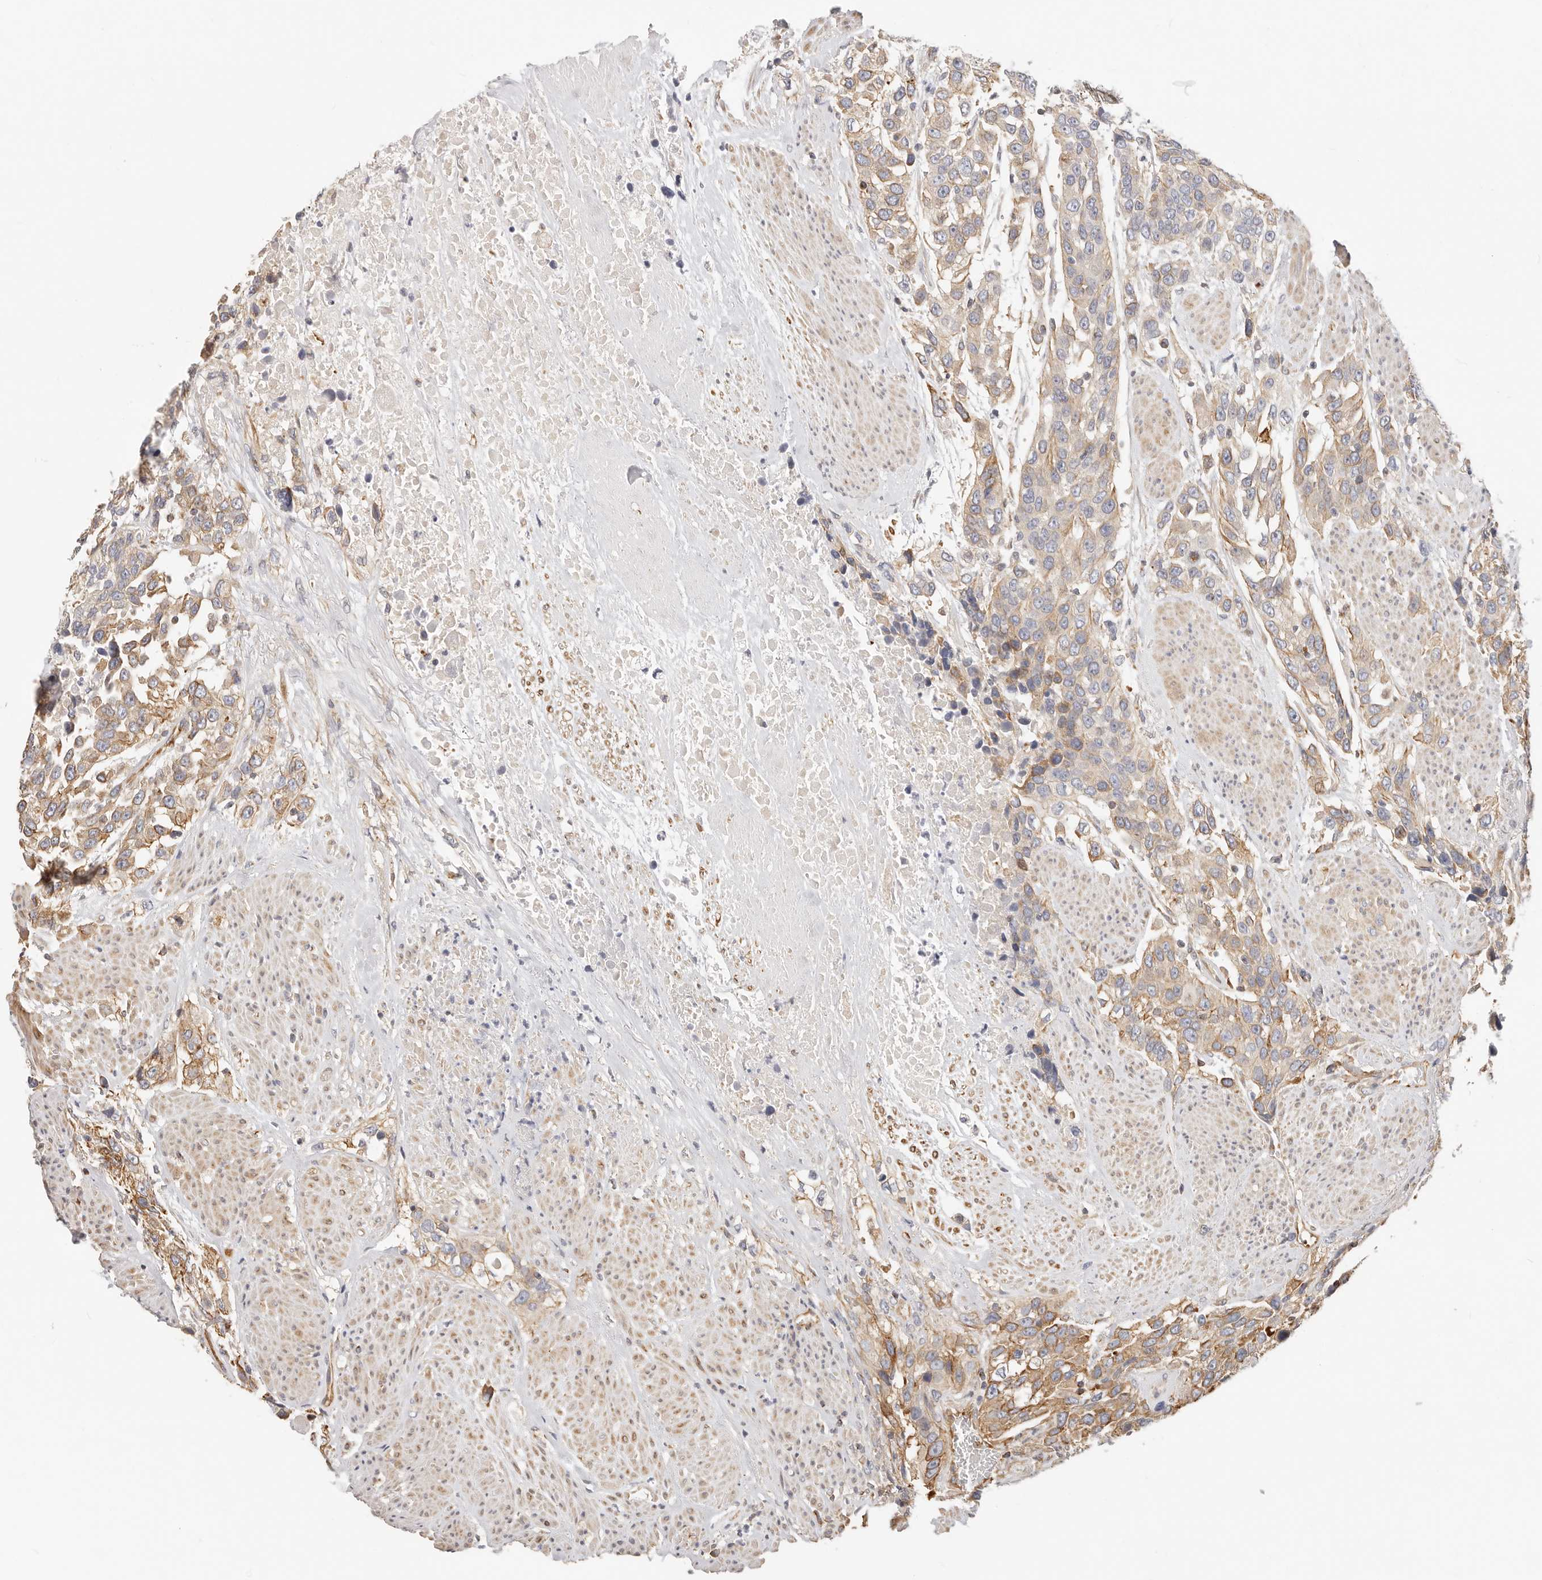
{"staining": {"intensity": "moderate", "quantity": "<25%", "location": "cytoplasmic/membranous"}, "tissue": "urothelial cancer", "cell_type": "Tumor cells", "image_type": "cancer", "snomed": [{"axis": "morphology", "description": "Urothelial carcinoma, High grade"}, {"axis": "topography", "description": "Urinary bladder"}], "caption": "Immunohistochemistry staining of urothelial cancer, which displays low levels of moderate cytoplasmic/membranous positivity in approximately <25% of tumor cells indicating moderate cytoplasmic/membranous protein staining. The staining was performed using DAB (brown) for protein detection and nuclei were counterstained in hematoxylin (blue).", "gene": "DTNBP1", "patient": {"sex": "female", "age": 80}}